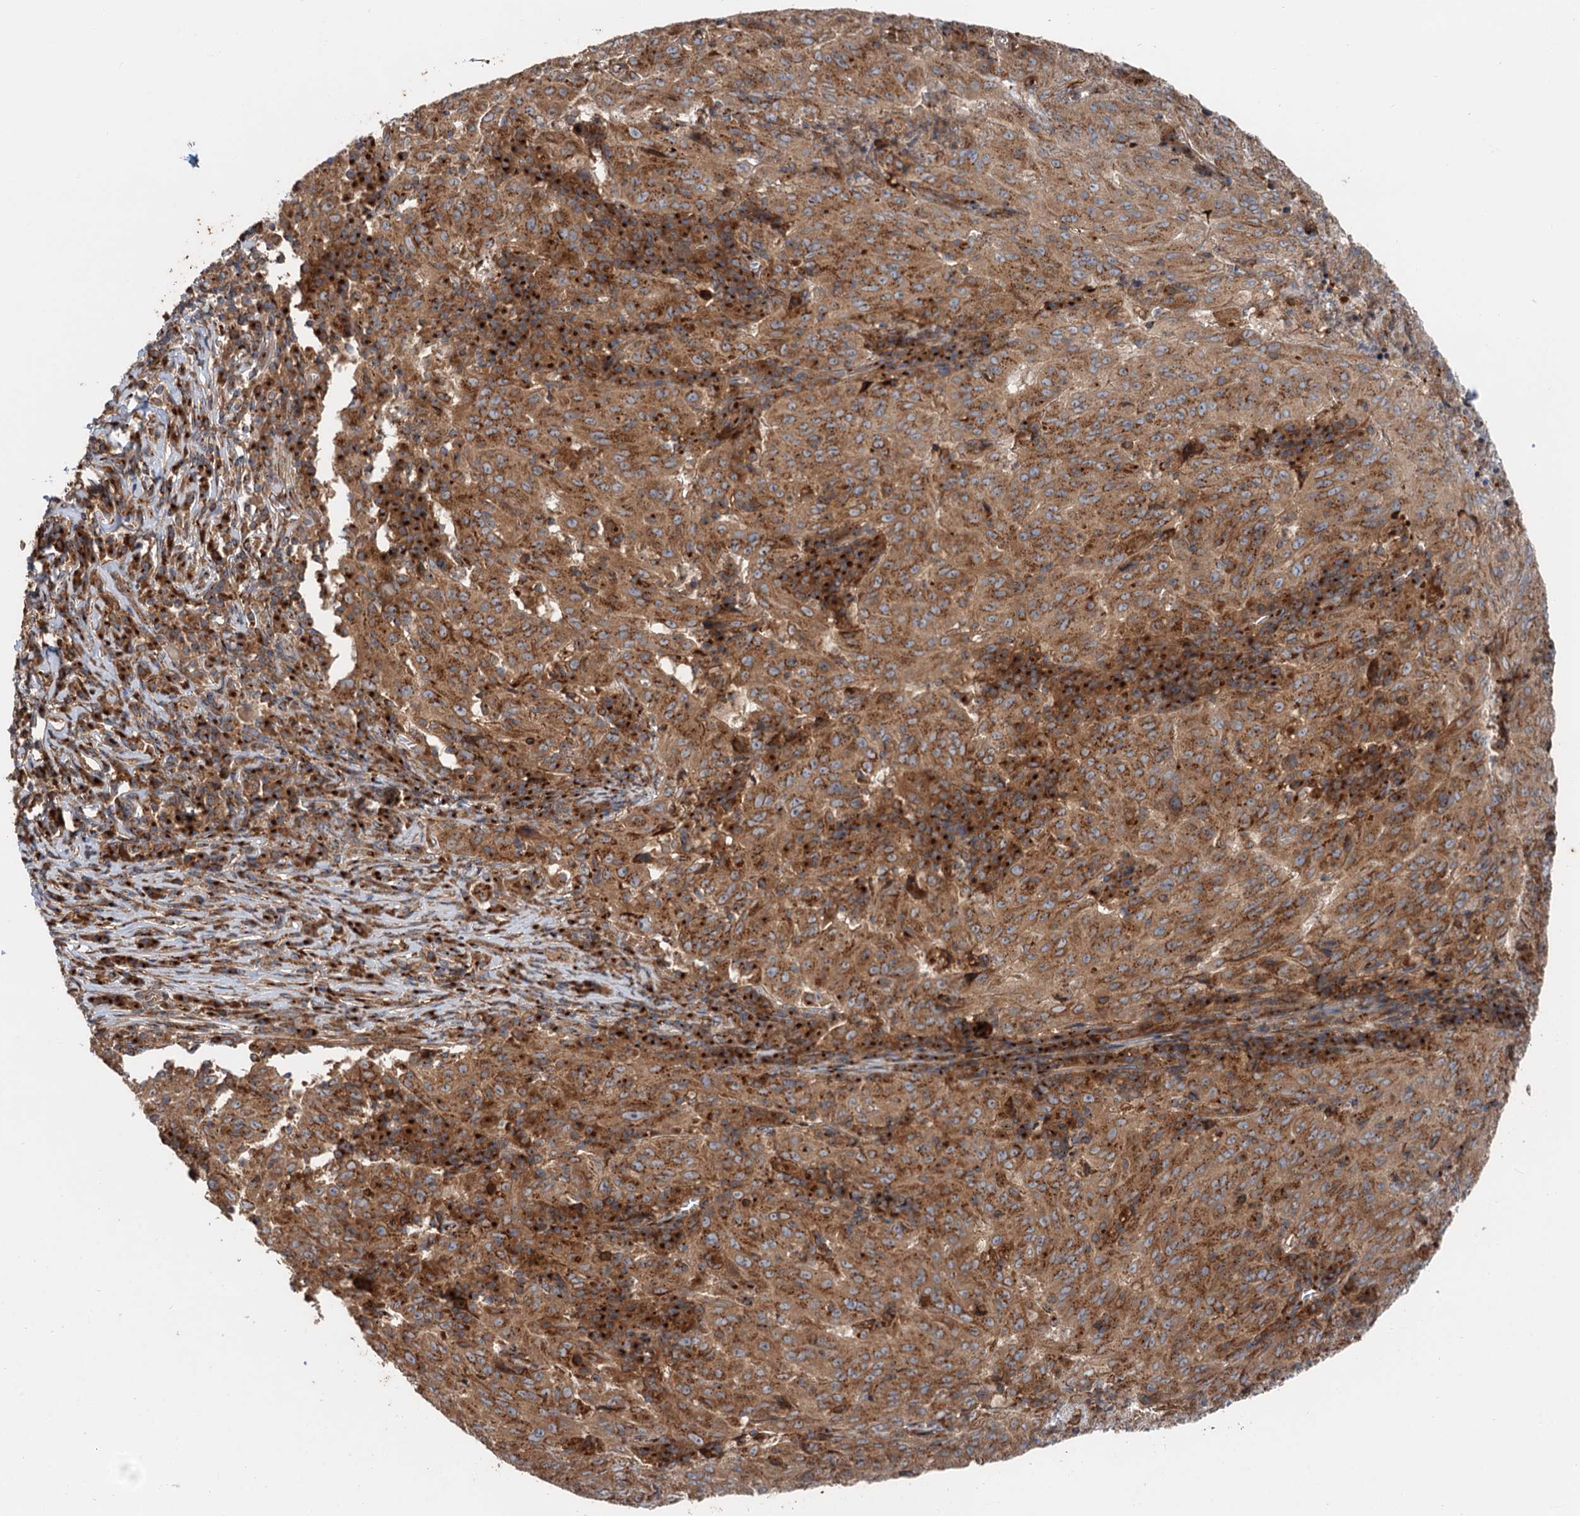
{"staining": {"intensity": "moderate", "quantity": ">75%", "location": "cytoplasmic/membranous"}, "tissue": "pancreatic cancer", "cell_type": "Tumor cells", "image_type": "cancer", "snomed": [{"axis": "morphology", "description": "Adenocarcinoma, NOS"}, {"axis": "topography", "description": "Pancreas"}], "caption": "Brown immunohistochemical staining in pancreatic adenocarcinoma displays moderate cytoplasmic/membranous positivity in about >75% of tumor cells.", "gene": "ANKRD26", "patient": {"sex": "male", "age": 63}}